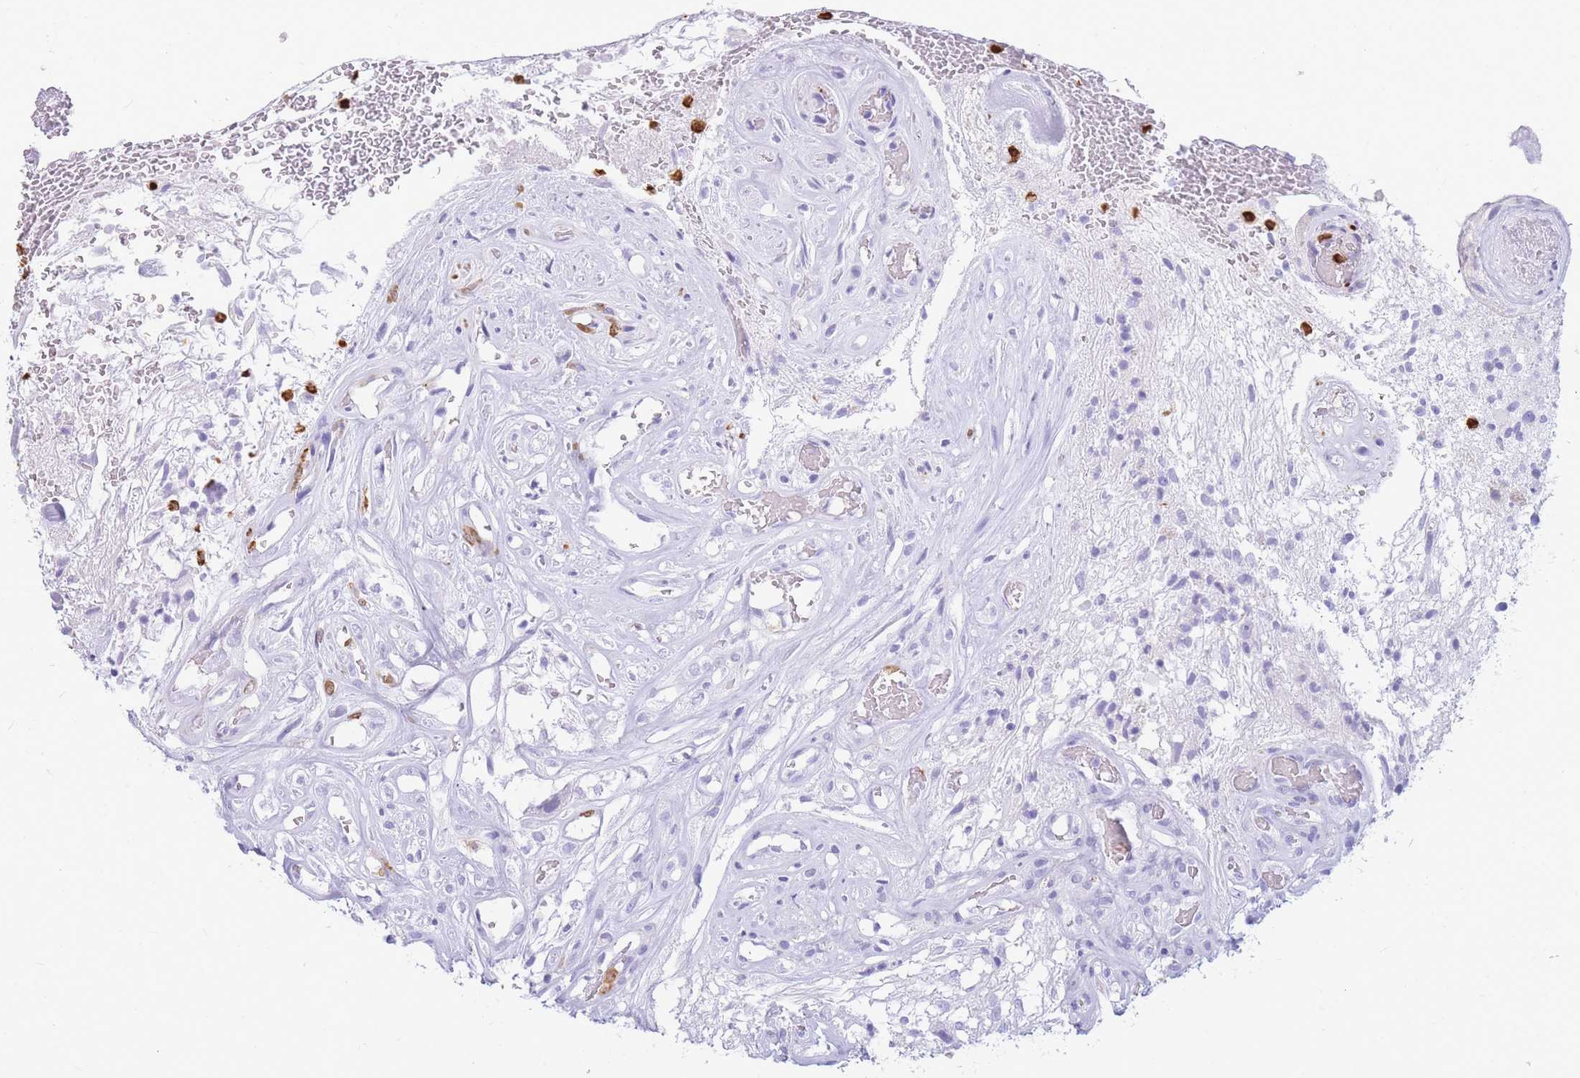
{"staining": {"intensity": "negative", "quantity": "none", "location": "none"}, "tissue": "glioma", "cell_type": "Tumor cells", "image_type": "cancer", "snomed": [{"axis": "morphology", "description": "Glioma, malignant, High grade"}, {"axis": "topography", "description": "Brain"}], "caption": "Immunohistochemistry micrograph of neoplastic tissue: high-grade glioma (malignant) stained with DAB demonstrates no significant protein expression in tumor cells.", "gene": "TPSAB1", "patient": {"sex": "male", "age": 56}}